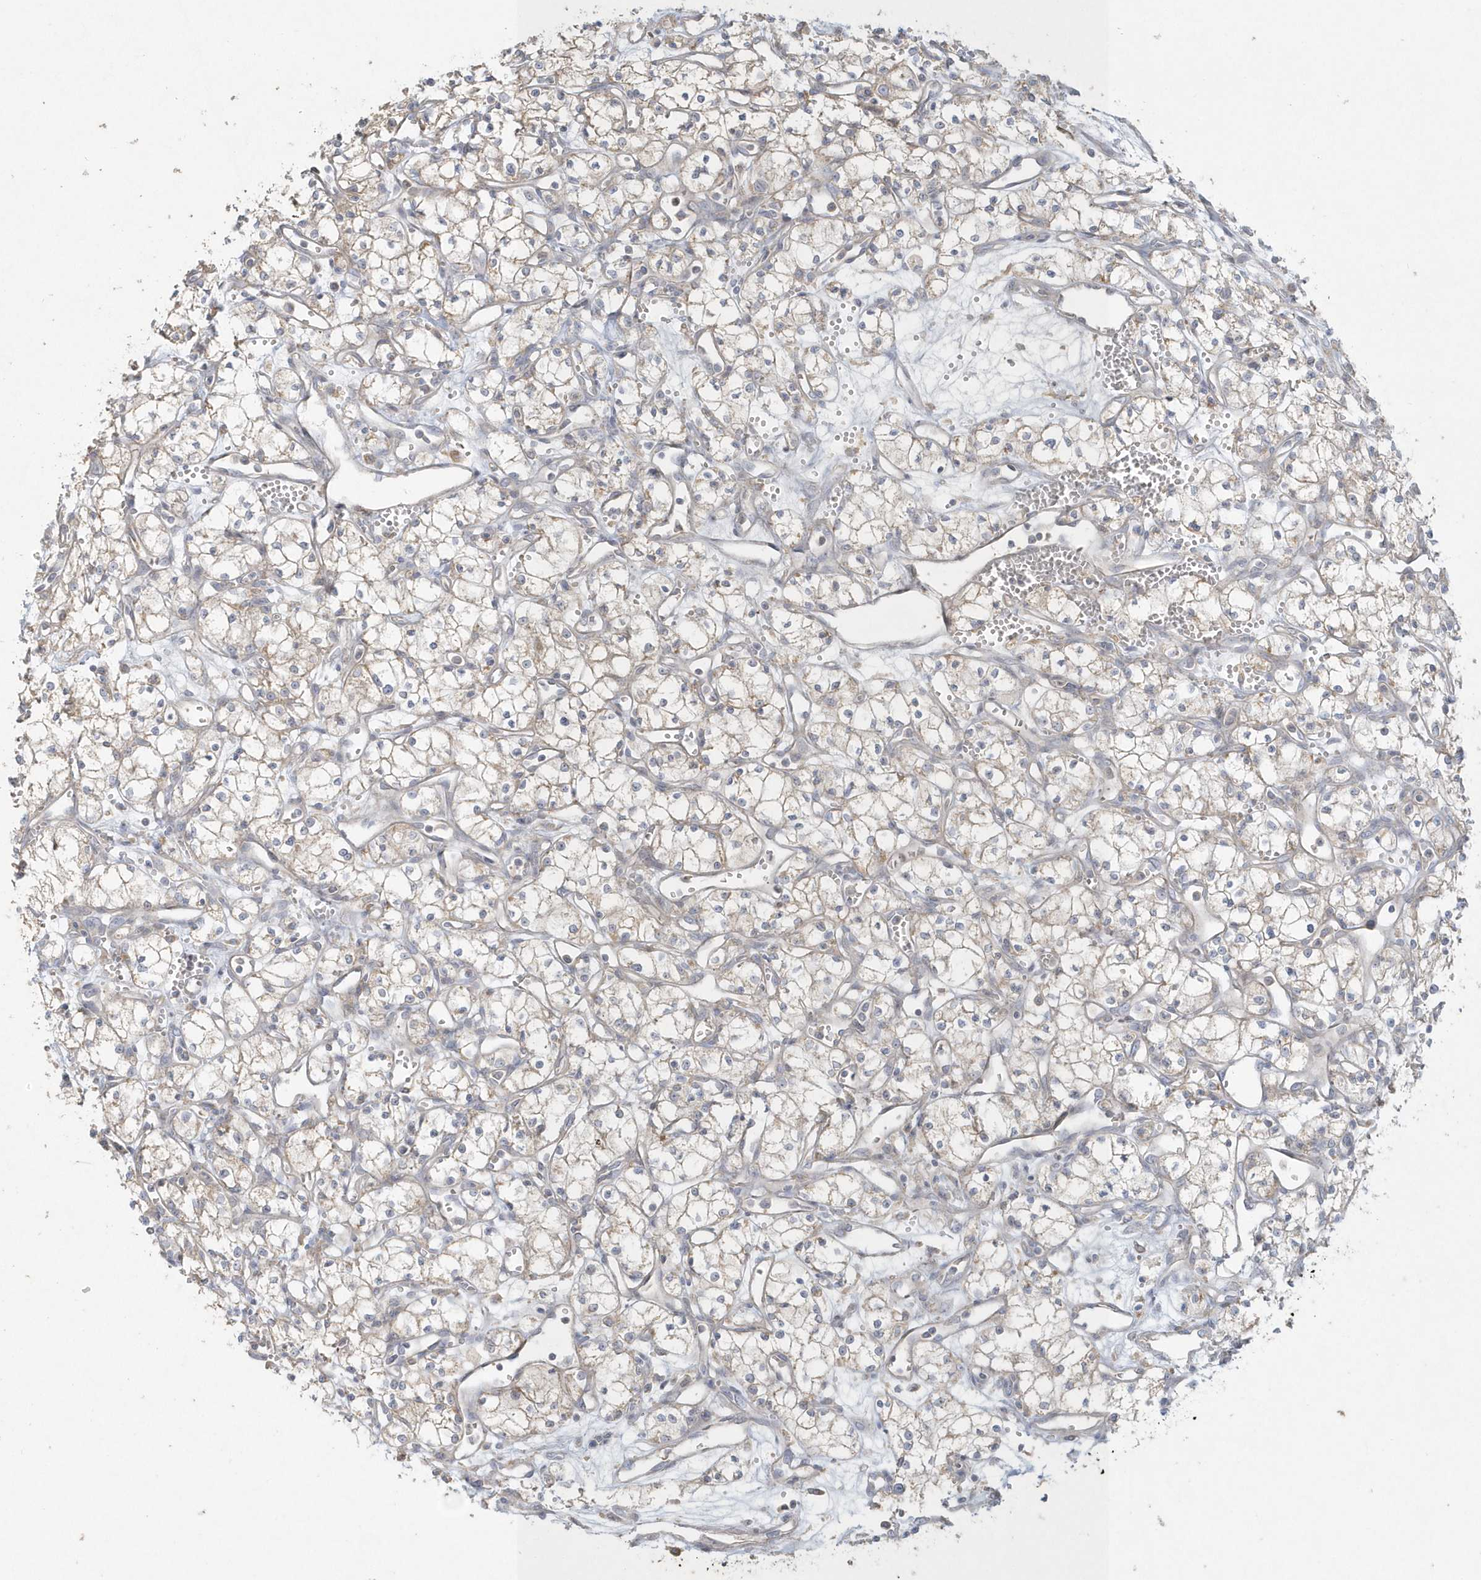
{"staining": {"intensity": "weak", "quantity": "25%-75%", "location": "cytoplasmic/membranous"}, "tissue": "renal cancer", "cell_type": "Tumor cells", "image_type": "cancer", "snomed": [{"axis": "morphology", "description": "Adenocarcinoma, NOS"}, {"axis": "topography", "description": "Kidney"}], "caption": "Protein expression analysis of renal adenocarcinoma displays weak cytoplasmic/membranous positivity in about 25%-75% of tumor cells. (DAB (3,3'-diaminobenzidine) IHC, brown staining for protein, blue staining for nuclei).", "gene": "BLTP3A", "patient": {"sex": "male", "age": 59}}